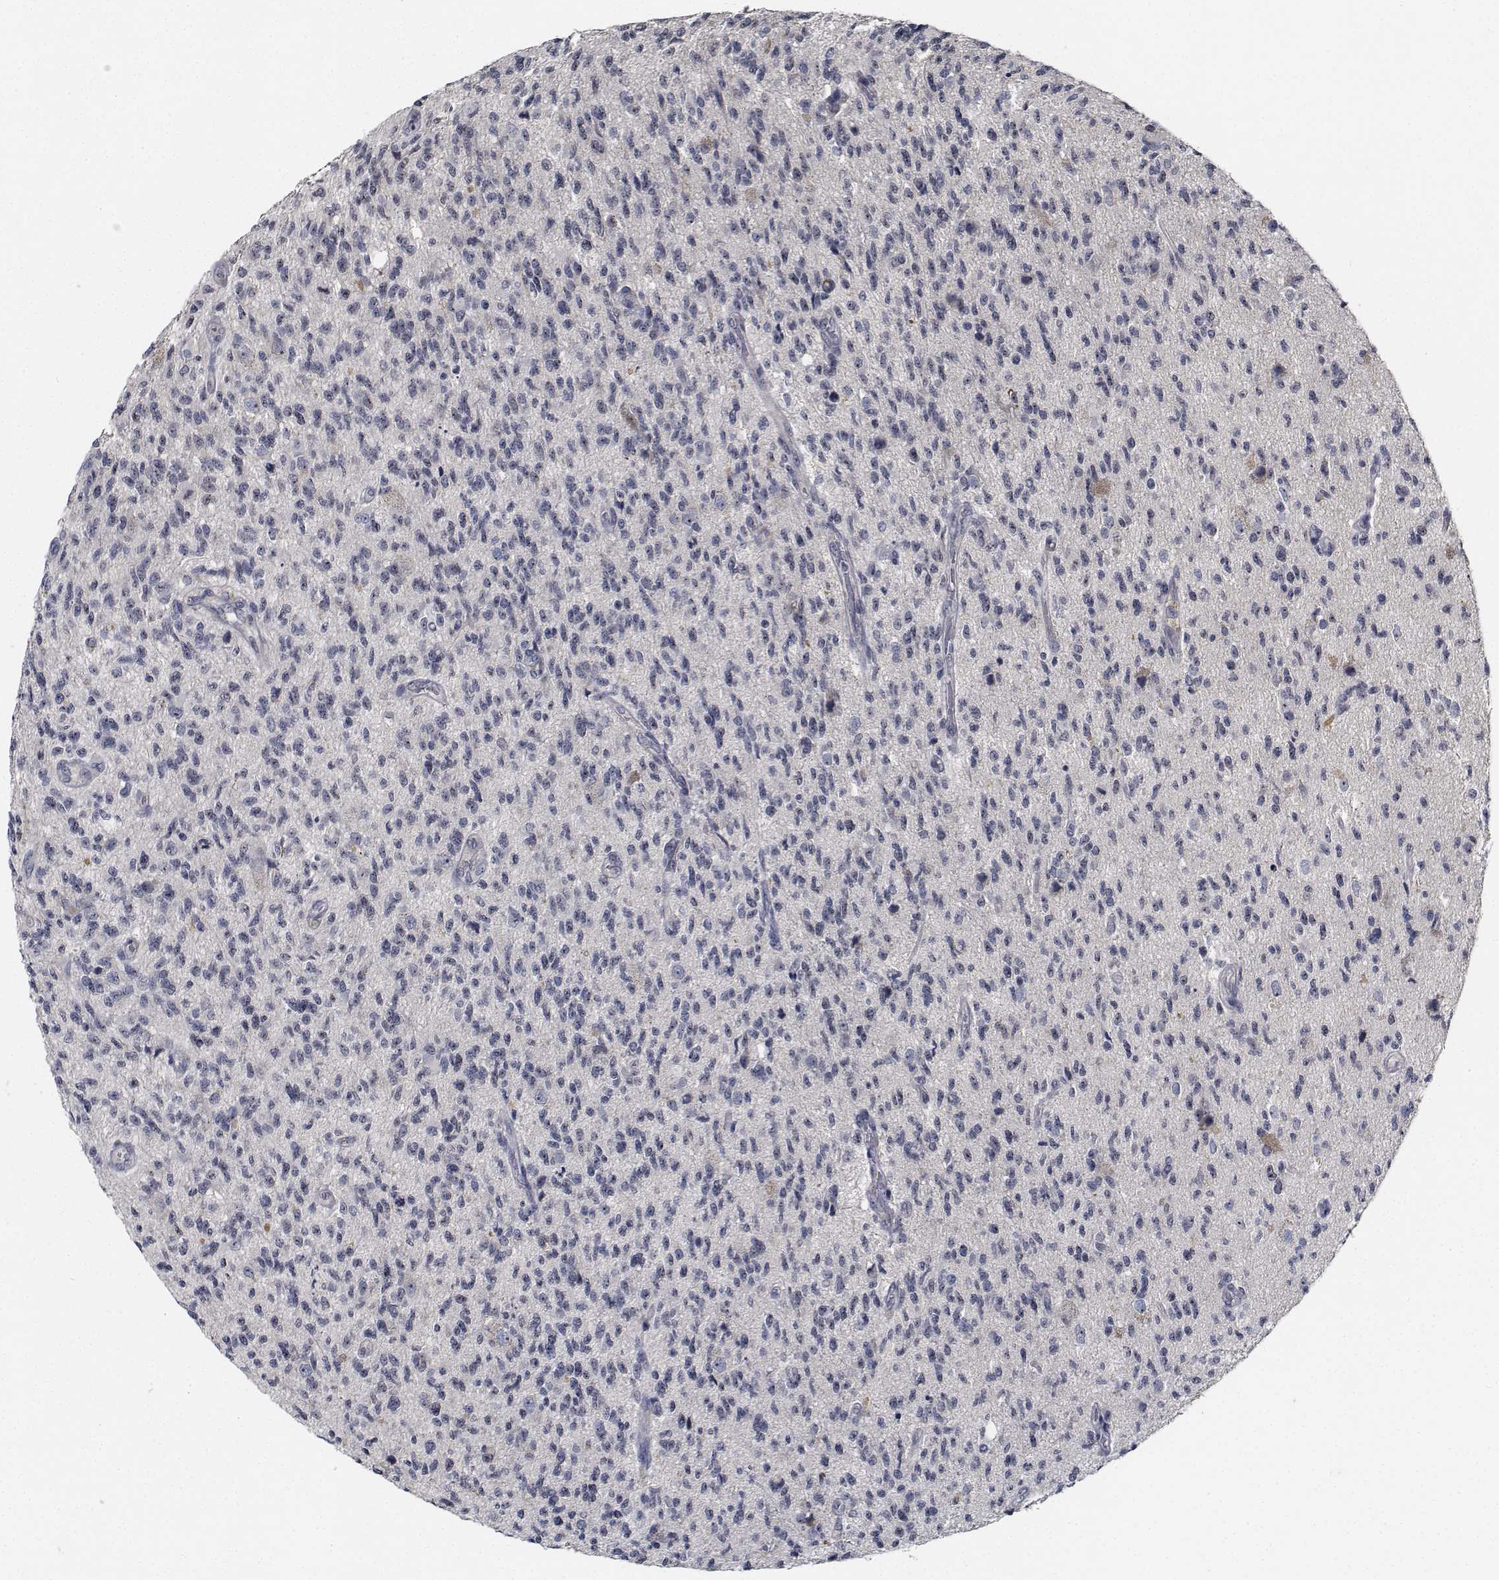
{"staining": {"intensity": "negative", "quantity": "none", "location": "none"}, "tissue": "glioma", "cell_type": "Tumor cells", "image_type": "cancer", "snomed": [{"axis": "morphology", "description": "Glioma, malignant, High grade"}, {"axis": "topography", "description": "Brain"}], "caption": "This is a image of immunohistochemistry staining of glioma, which shows no positivity in tumor cells.", "gene": "NVL", "patient": {"sex": "male", "age": 56}}